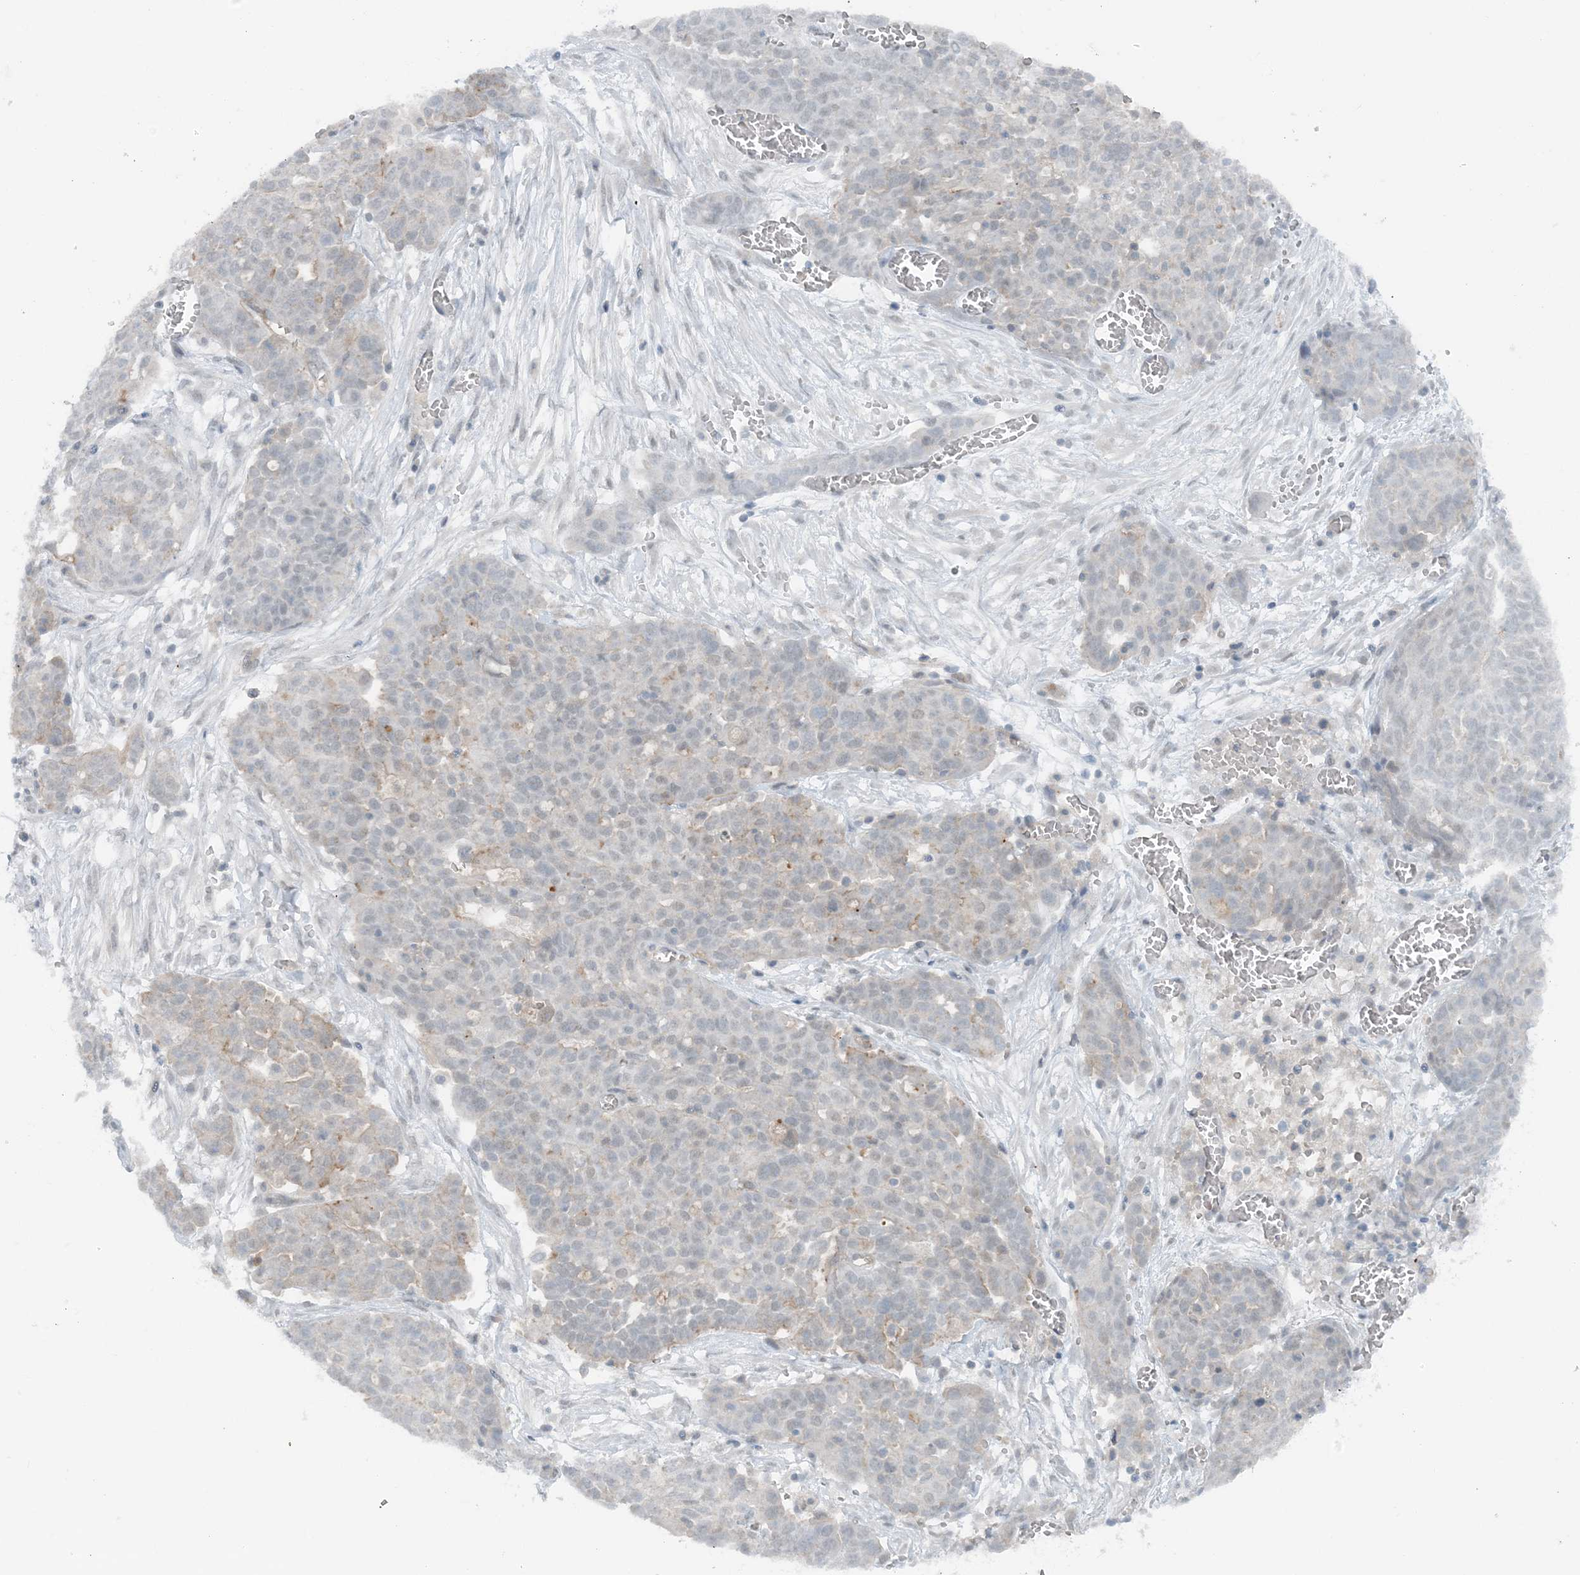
{"staining": {"intensity": "negative", "quantity": "none", "location": "none"}, "tissue": "ovarian cancer", "cell_type": "Tumor cells", "image_type": "cancer", "snomed": [{"axis": "morphology", "description": "Cystadenocarcinoma, serous, NOS"}, {"axis": "topography", "description": "Soft tissue"}, {"axis": "topography", "description": "Ovary"}], "caption": "IHC micrograph of human ovarian cancer stained for a protein (brown), which displays no positivity in tumor cells. The staining was performed using DAB to visualize the protein expression in brown, while the nuclei were stained in blue with hematoxylin (Magnification: 20x).", "gene": "ATP11A", "patient": {"sex": "female", "age": 57}}